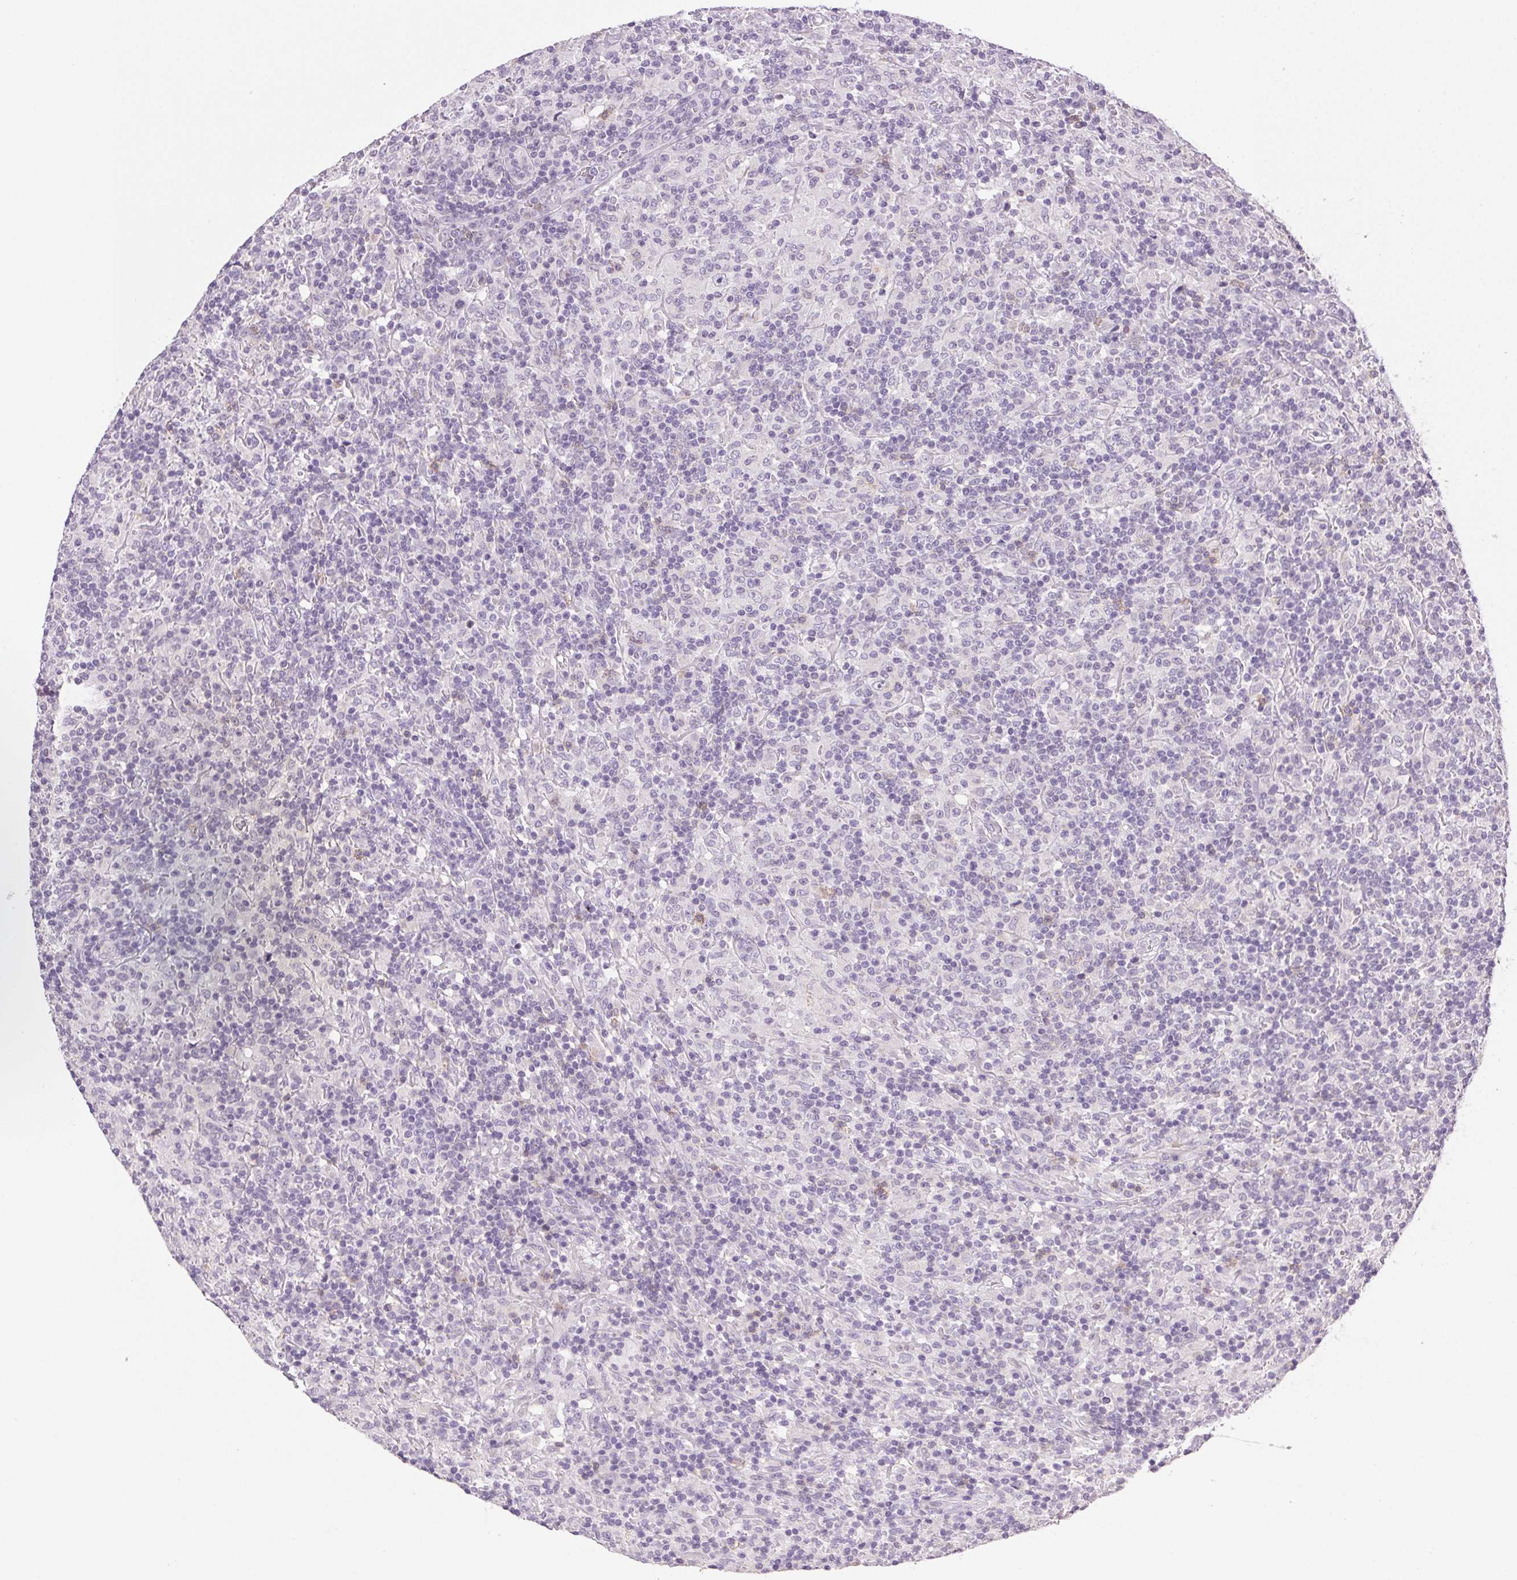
{"staining": {"intensity": "negative", "quantity": "none", "location": "none"}, "tissue": "lymphoma", "cell_type": "Tumor cells", "image_type": "cancer", "snomed": [{"axis": "morphology", "description": "Hodgkin's disease, NOS"}, {"axis": "topography", "description": "Lymph node"}], "caption": "This histopathology image is of Hodgkin's disease stained with IHC to label a protein in brown with the nuclei are counter-stained blue. There is no positivity in tumor cells.", "gene": "AKAP5", "patient": {"sex": "male", "age": 70}}